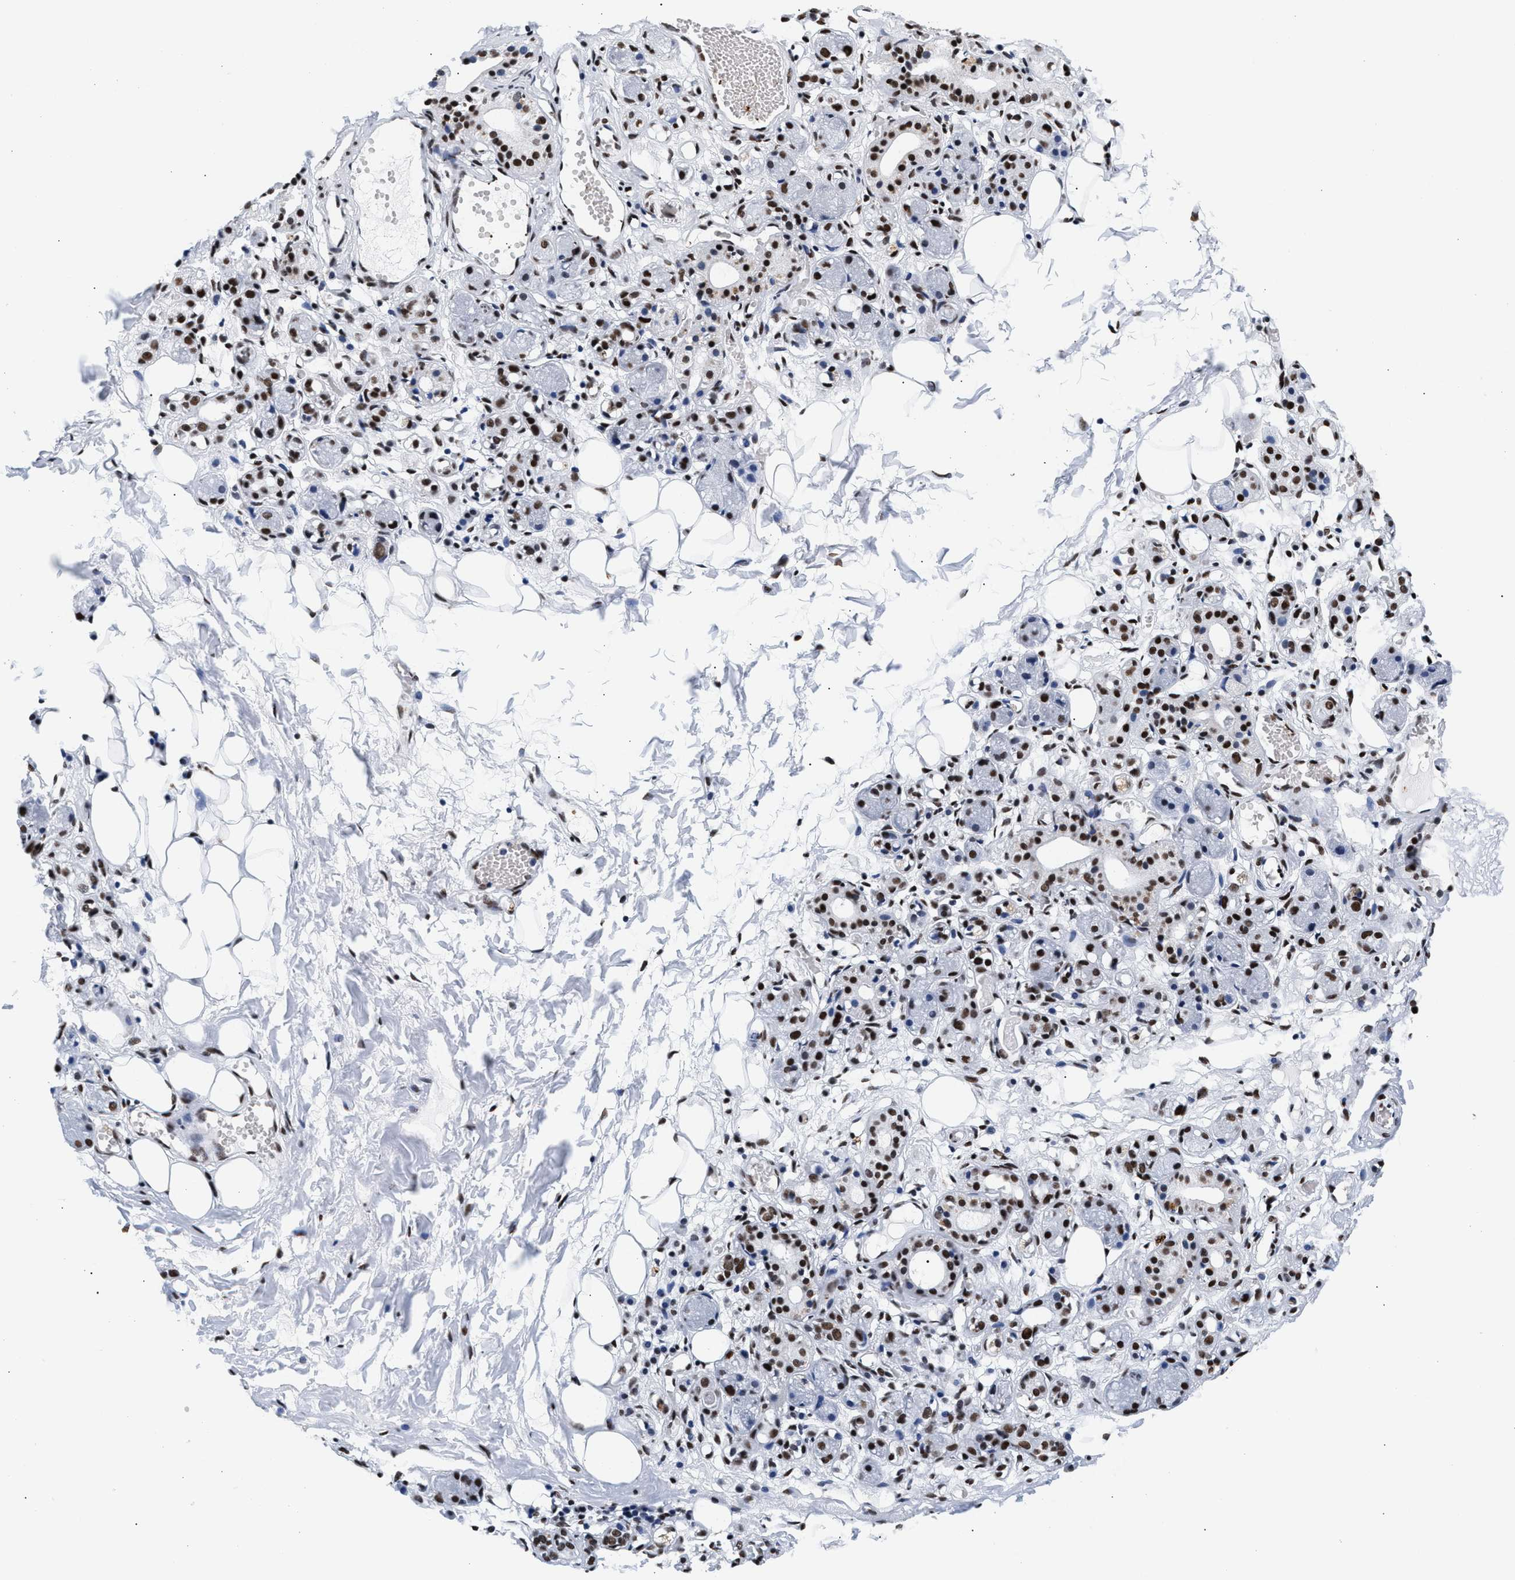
{"staining": {"intensity": "moderate", "quantity": ">75%", "location": "nuclear"}, "tissue": "adipose tissue", "cell_type": "Adipocytes", "image_type": "normal", "snomed": [{"axis": "morphology", "description": "Normal tissue, NOS"}, {"axis": "morphology", "description": "Inflammation, NOS"}, {"axis": "topography", "description": "Vascular tissue"}, {"axis": "topography", "description": "Salivary gland"}], "caption": "Immunohistochemistry (IHC) histopathology image of benign adipose tissue stained for a protein (brown), which reveals medium levels of moderate nuclear staining in about >75% of adipocytes.", "gene": "RAD21", "patient": {"sex": "female", "age": 75}}